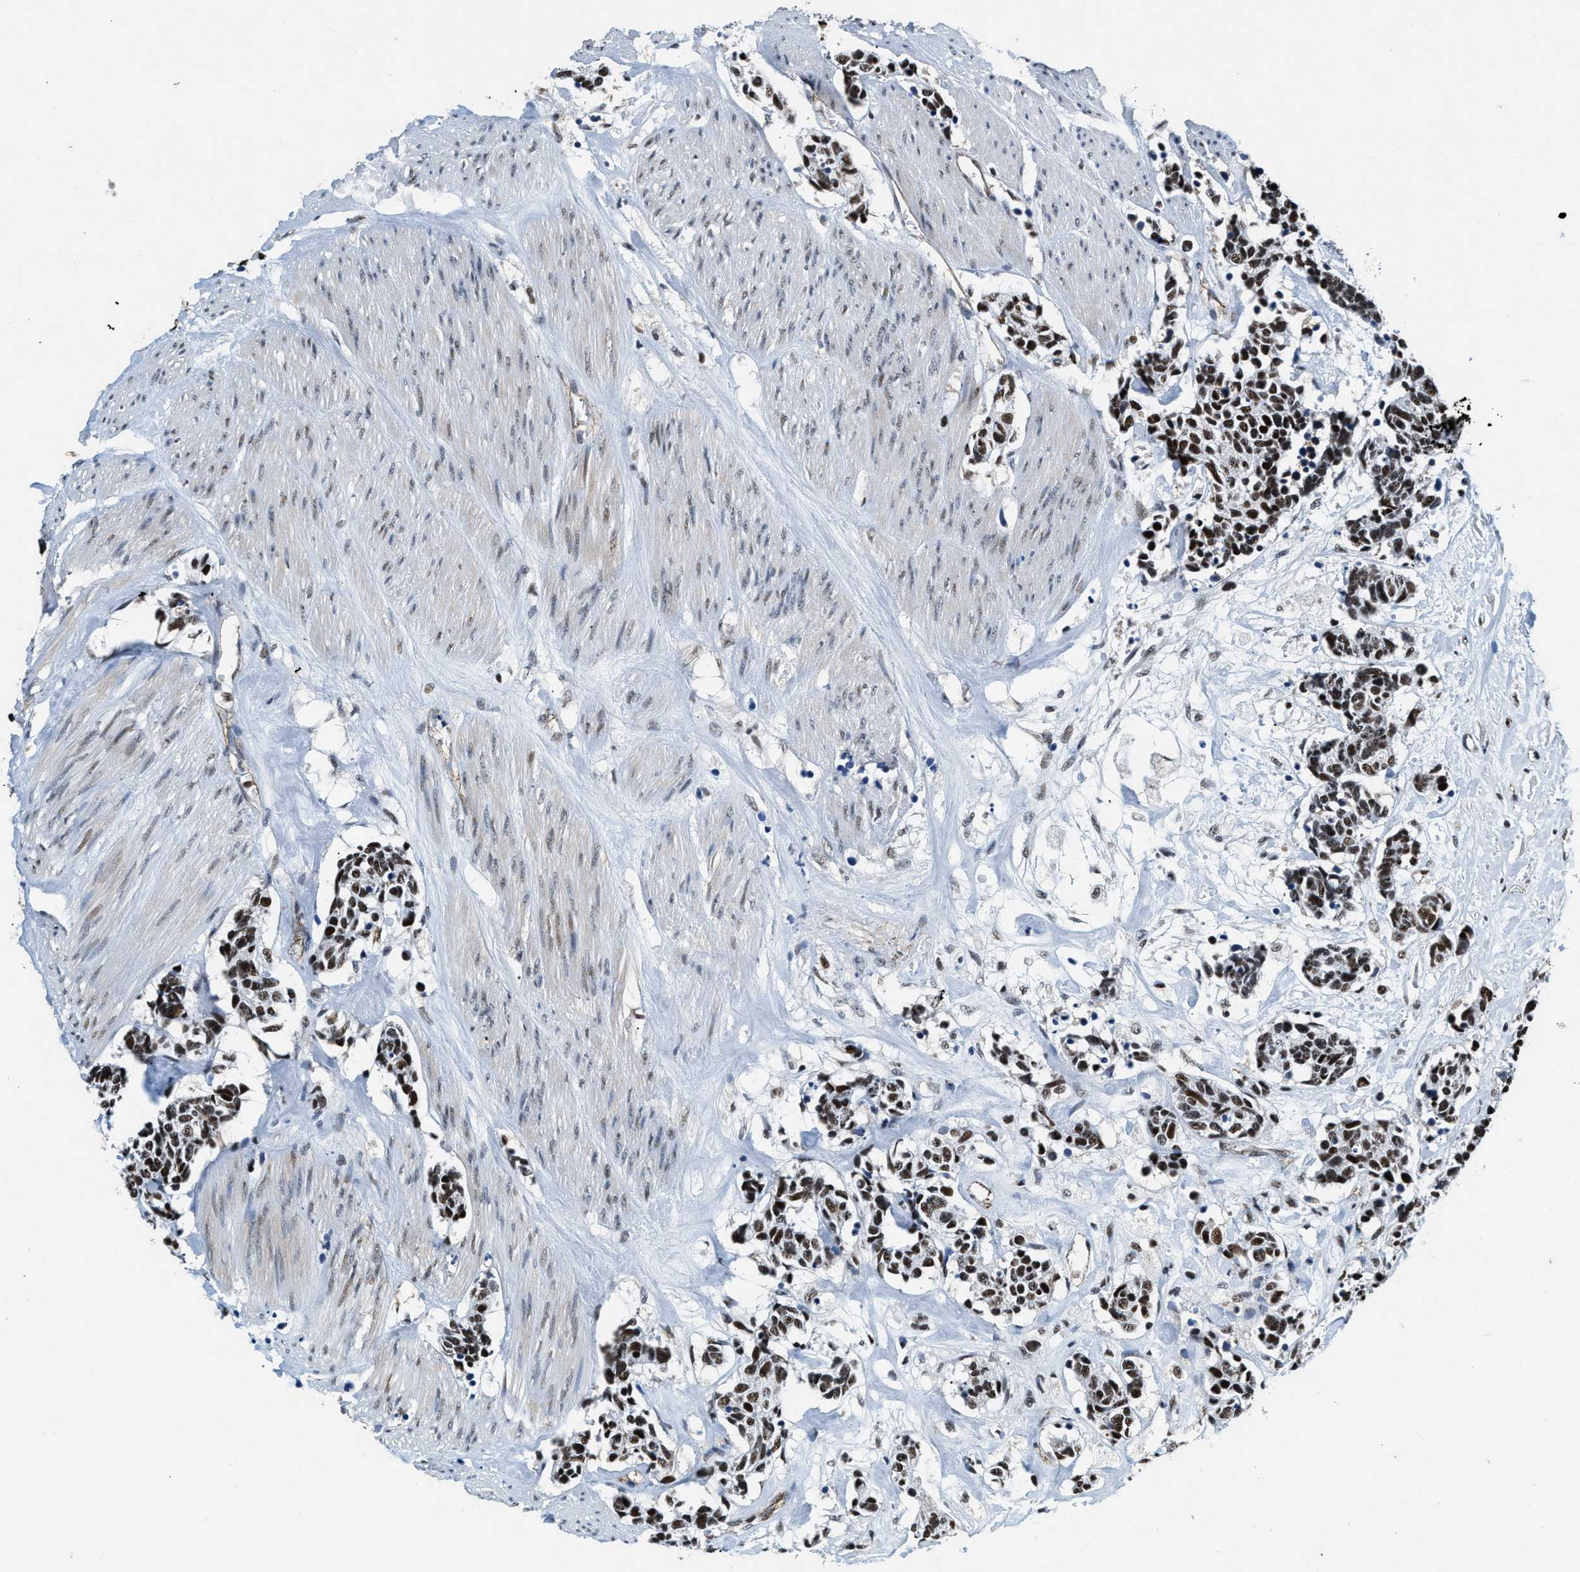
{"staining": {"intensity": "strong", "quantity": ">75%", "location": "nuclear"}, "tissue": "carcinoid", "cell_type": "Tumor cells", "image_type": "cancer", "snomed": [{"axis": "morphology", "description": "Carcinoma, NOS"}, {"axis": "morphology", "description": "Carcinoid, malignant, NOS"}, {"axis": "topography", "description": "Urinary bladder"}], "caption": "Carcinoid (malignant) tissue exhibits strong nuclear staining in about >75% of tumor cells, visualized by immunohistochemistry.", "gene": "CCNE1", "patient": {"sex": "male", "age": 57}}